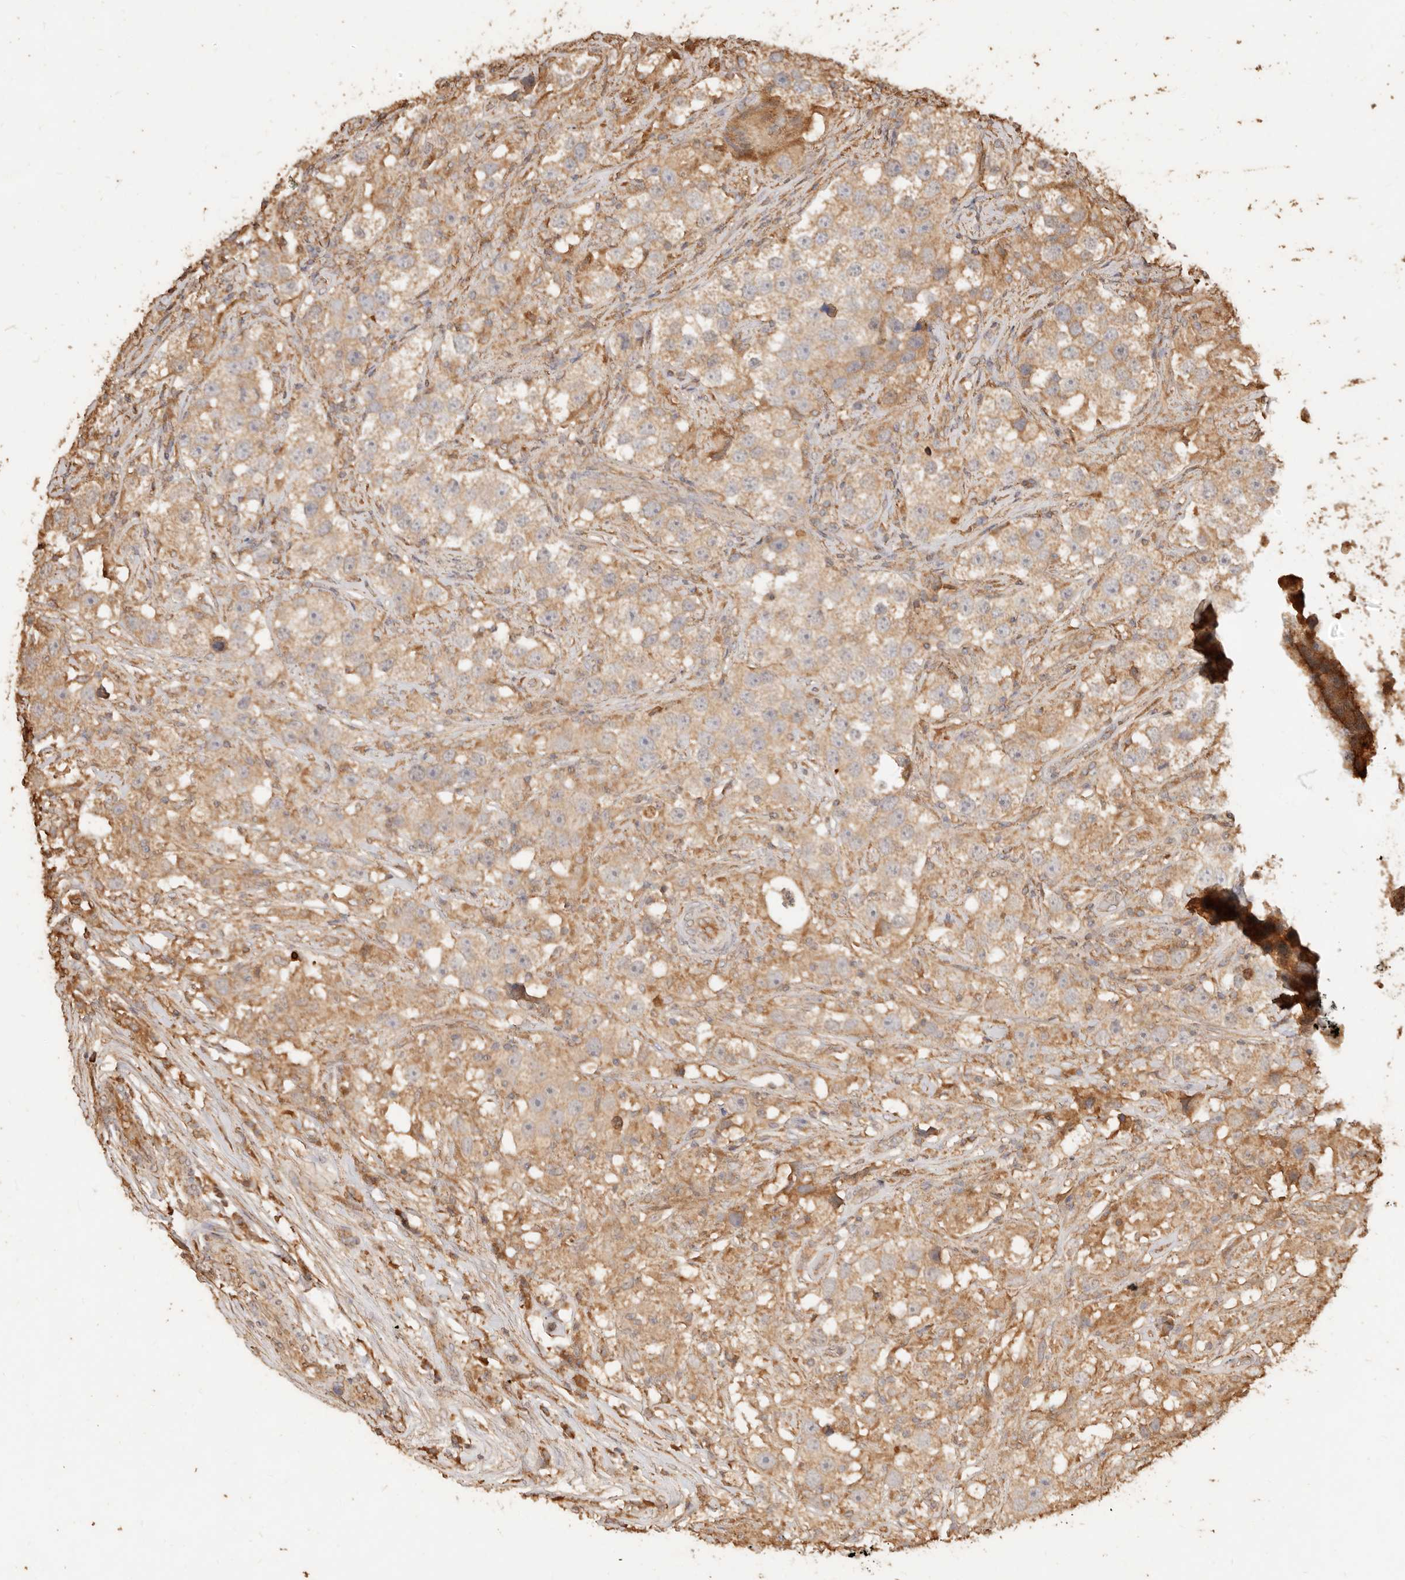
{"staining": {"intensity": "moderate", "quantity": ">75%", "location": "cytoplasmic/membranous"}, "tissue": "testis cancer", "cell_type": "Tumor cells", "image_type": "cancer", "snomed": [{"axis": "morphology", "description": "Seminoma, NOS"}, {"axis": "topography", "description": "Testis"}], "caption": "The image displays staining of testis cancer (seminoma), revealing moderate cytoplasmic/membranous protein positivity (brown color) within tumor cells. (Brightfield microscopy of DAB IHC at high magnification).", "gene": "FAM180B", "patient": {"sex": "male", "age": 49}}